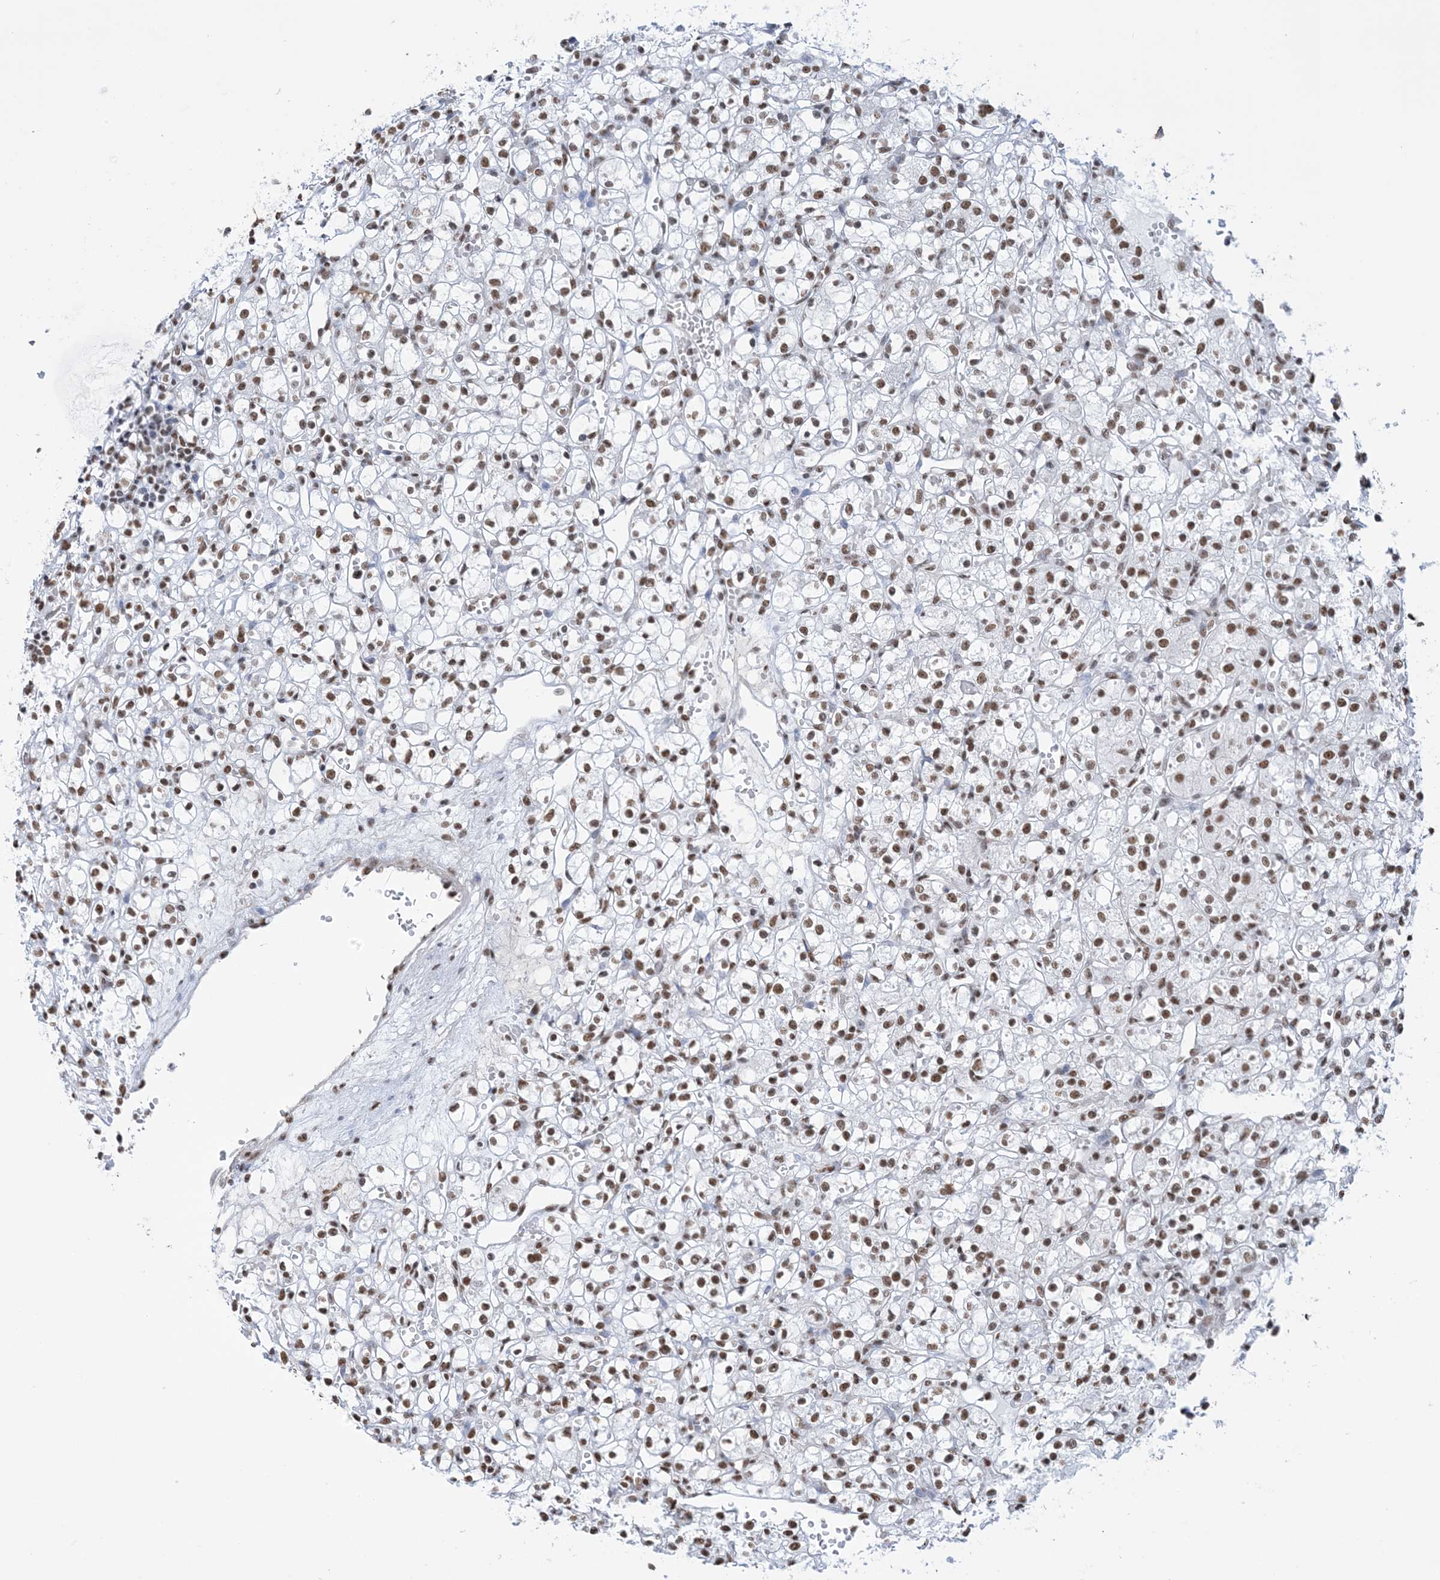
{"staining": {"intensity": "moderate", "quantity": ">75%", "location": "nuclear"}, "tissue": "renal cancer", "cell_type": "Tumor cells", "image_type": "cancer", "snomed": [{"axis": "morphology", "description": "Adenocarcinoma, NOS"}, {"axis": "topography", "description": "Kidney"}], "caption": "Brown immunohistochemical staining in adenocarcinoma (renal) shows moderate nuclear positivity in about >75% of tumor cells.", "gene": "ZNF792", "patient": {"sex": "female", "age": 59}}